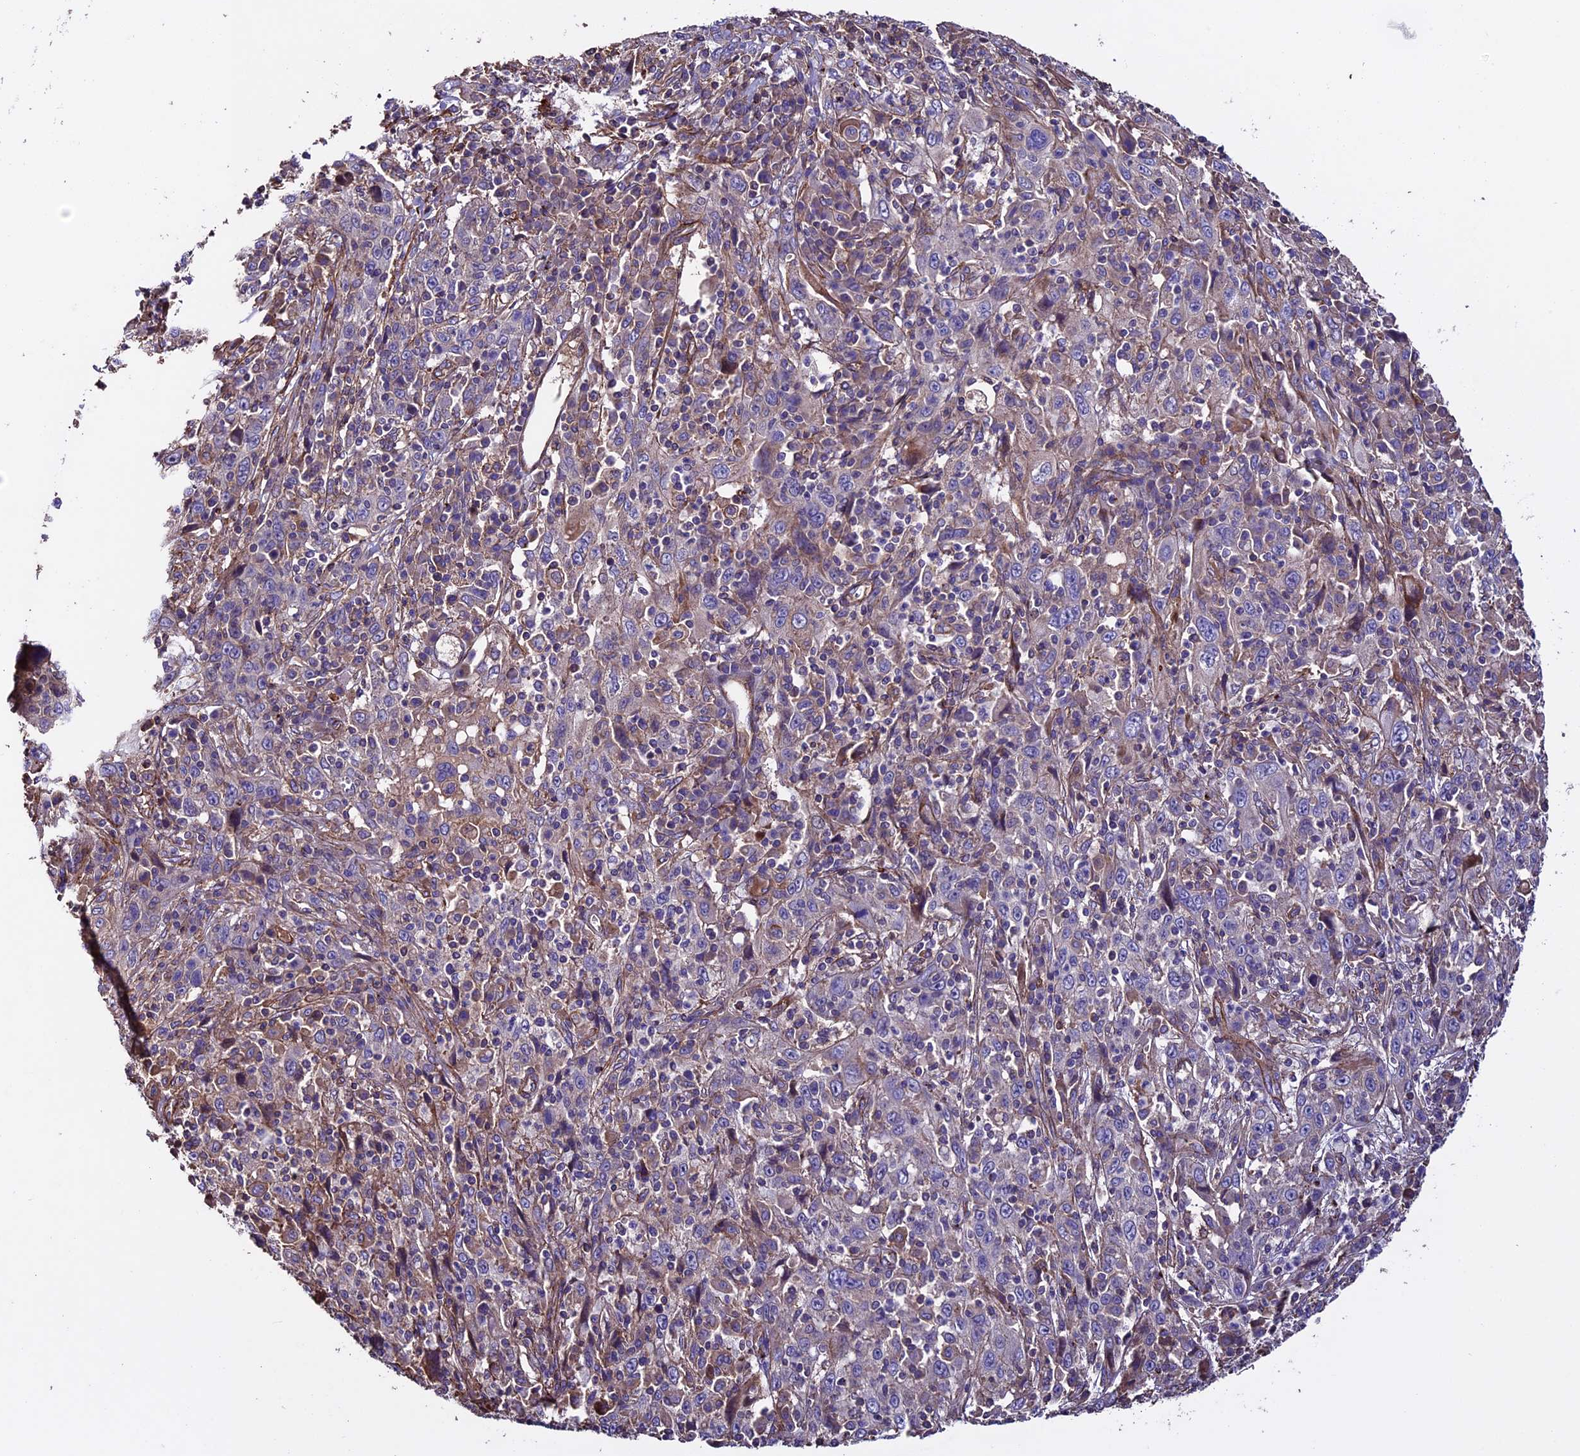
{"staining": {"intensity": "weak", "quantity": "<25%", "location": "cytoplasmic/membranous"}, "tissue": "cervical cancer", "cell_type": "Tumor cells", "image_type": "cancer", "snomed": [{"axis": "morphology", "description": "Squamous cell carcinoma, NOS"}, {"axis": "topography", "description": "Cervix"}], "caption": "This micrograph is of cervical cancer (squamous cell carcinoma) stained with immunohistochemistry (IHC) to label a protein in brown with the nuclei are counter-stained blue. There is no expression in tumor cells.", "gene": "EVA1B", "patient": {"sex": "female", "age": 46}}